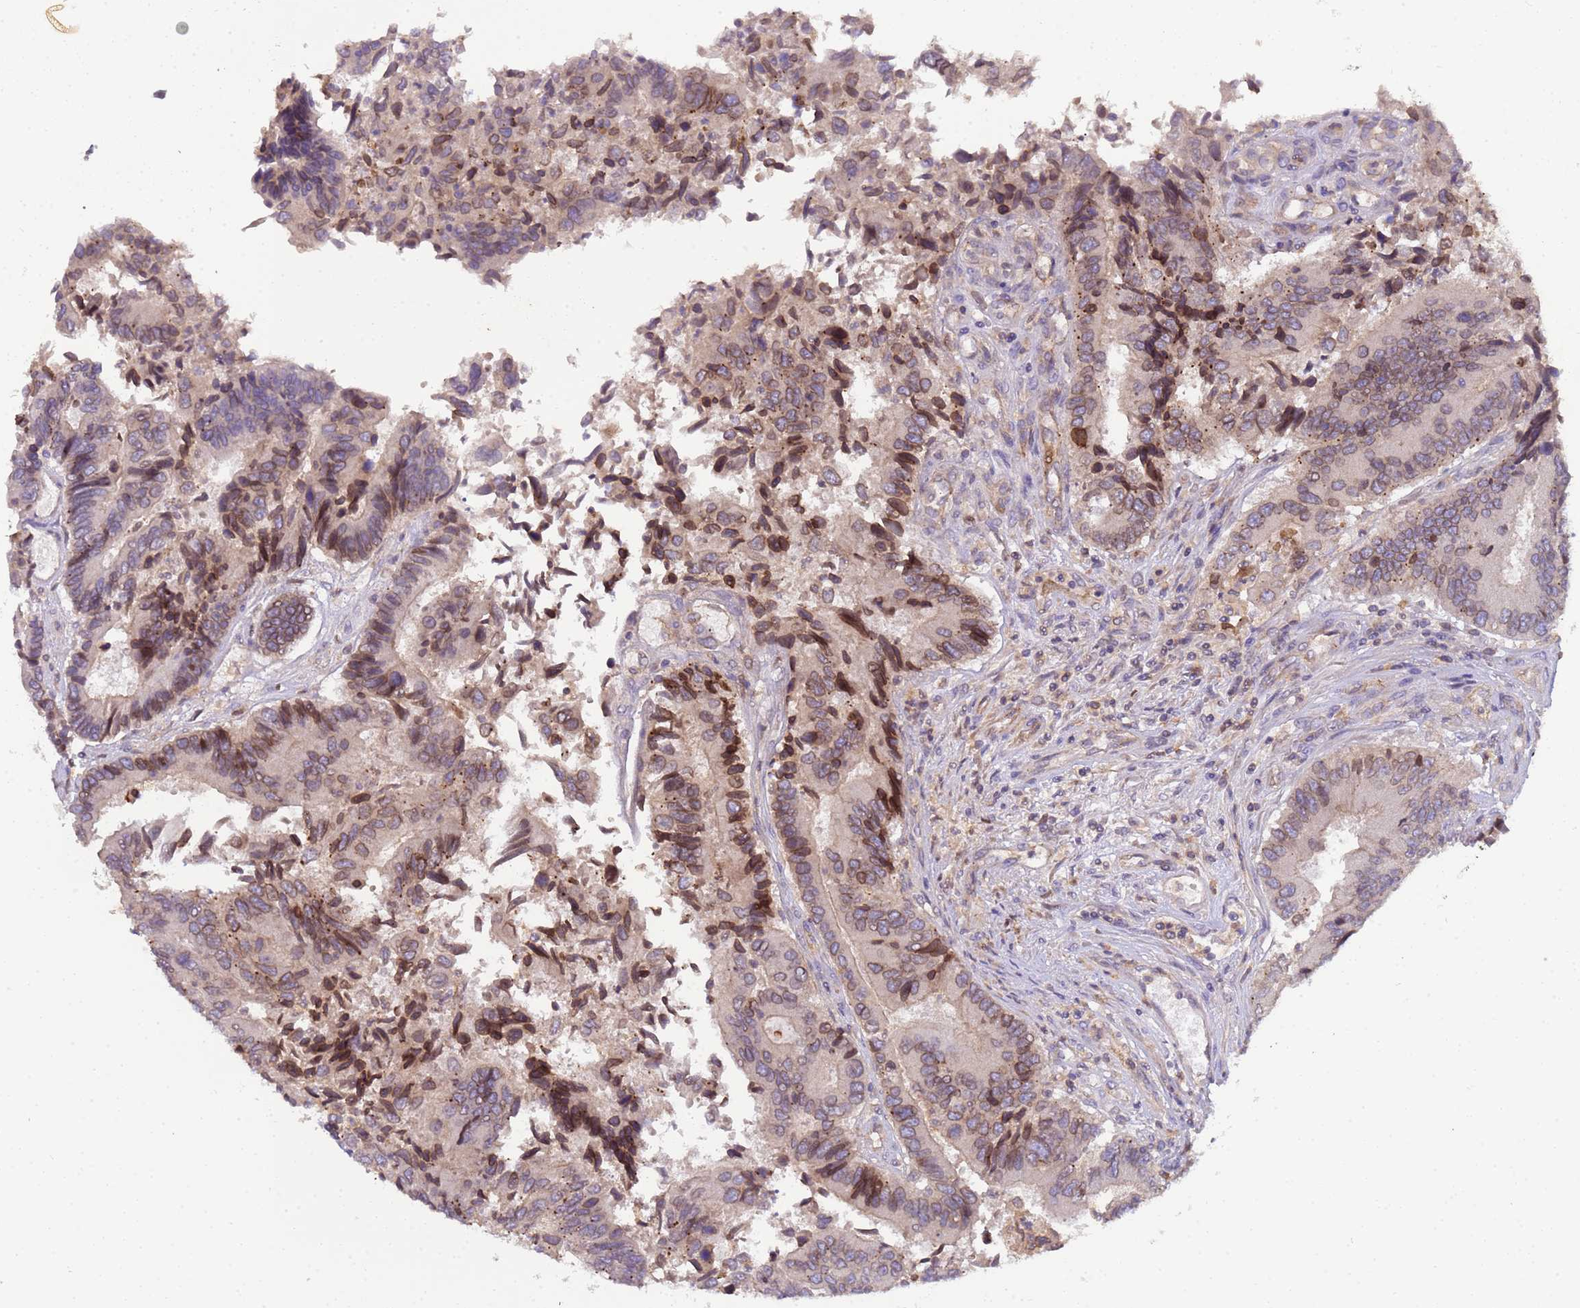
{"staining": {"intensity": "moderate", "quantity": "25%-75%", "location": "nuclear"}, "tissue": "colorectal cancer", "cell_type": "Tumor cells", "image_type": "cancer", "snomed": [{"axis": "morphology", "description": "Adenocarcinoma, NOS"}, {"axis": "topography", "description": "Colon"}], "caption": "An IHC micrograph of neoplastic tissue is shown. Protein staining in brown labels moderate nuclear positivity in adenocarcinoma (colorectal) within tumor cells.", "gene": "PLCXD3", "patient": {"sex": "female", "age": 67}}